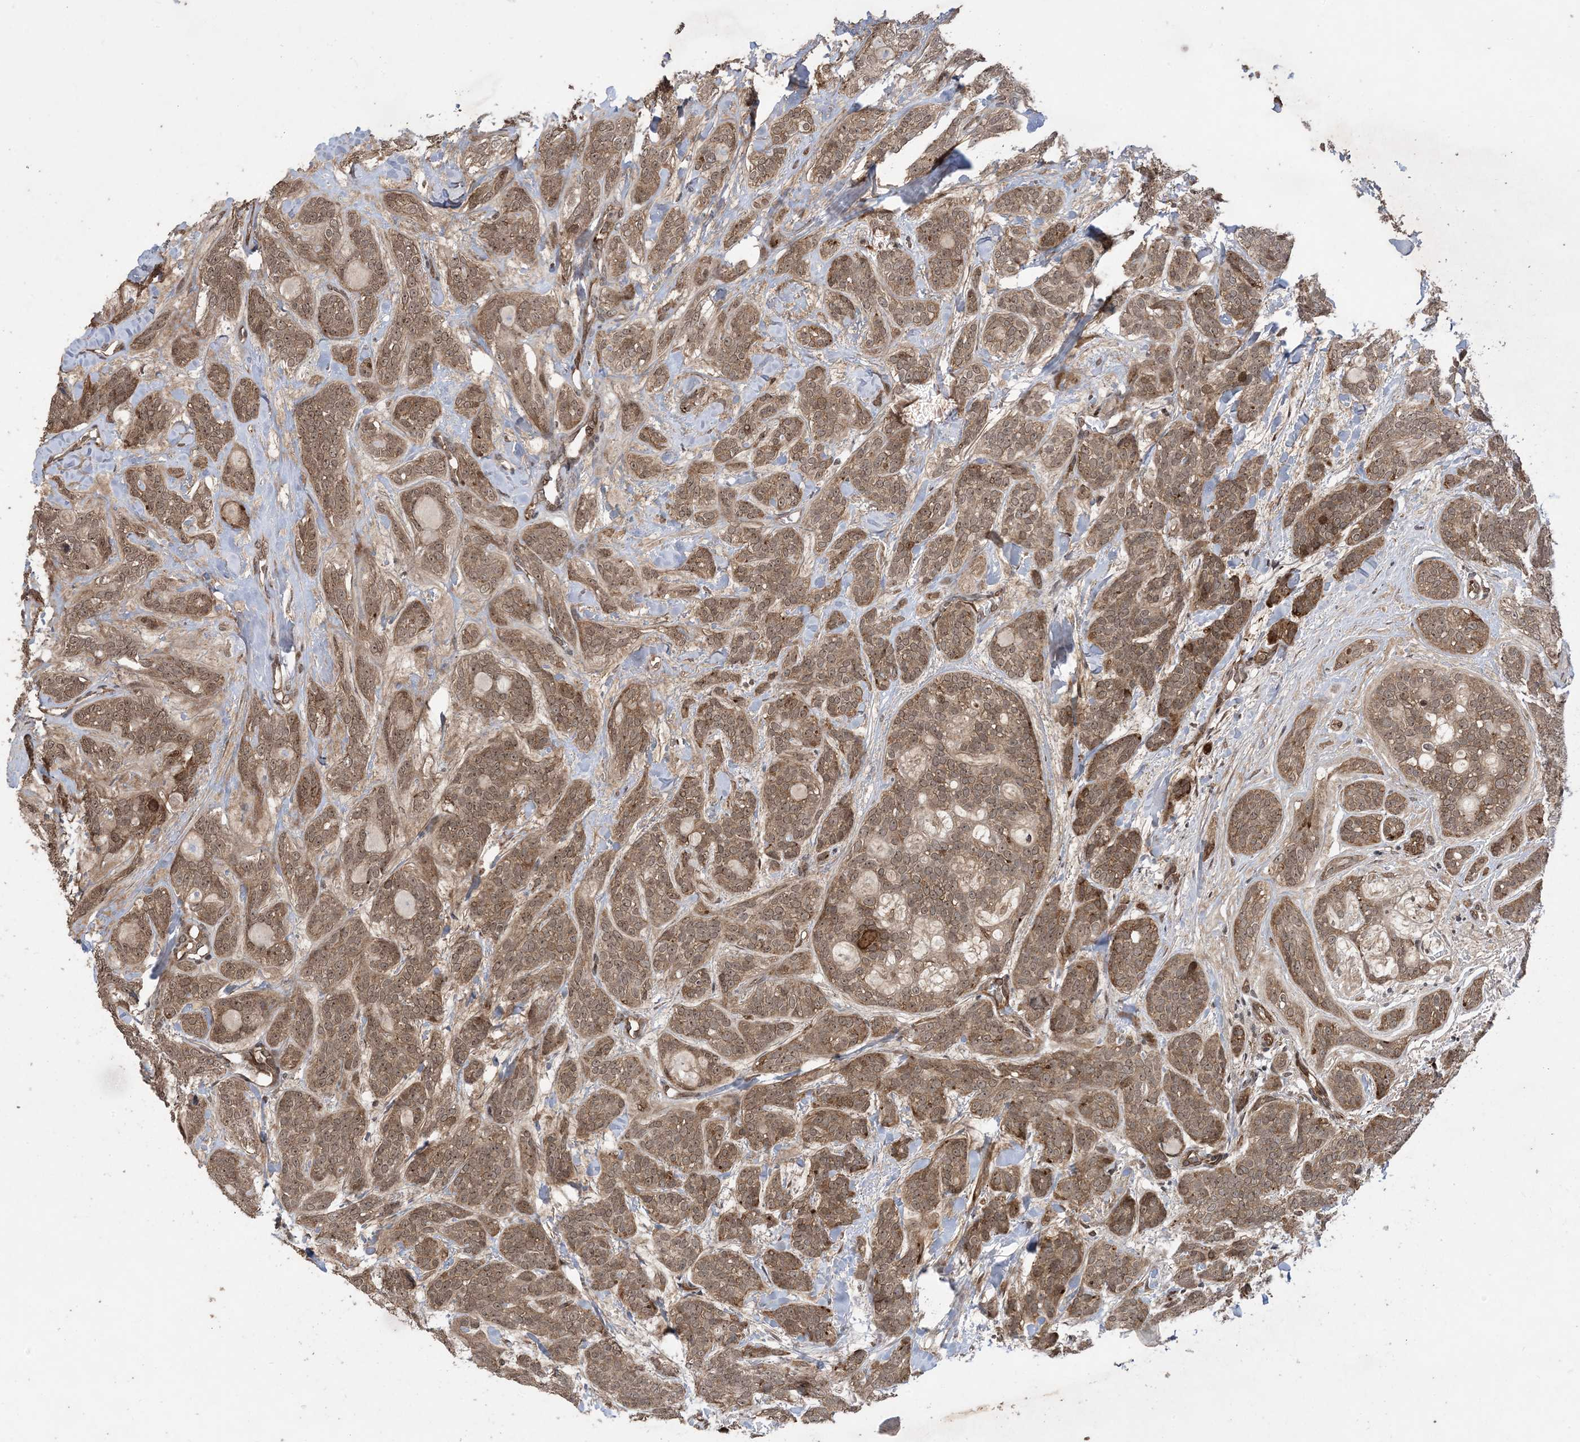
{"staining": {"intensity": "moderate", "quantity": ">75%", "location": "cytoplasmic/membranous,nuclear"}, "tissue": "head and neck cancer", "cell_type": "Tumor cells", "image_type": "cancer", "snomed": [{"axis": "morphology", "description": "Adenocarcinoma, NOS"}, {"axis": "topography", "description": "Head-Neck"}], "caption": "About >75% of tumor cells in human head and neck cancer exhibit moderate cytoplasmic/membranous and nuclear protein positivity as visualized by brown immunohistochemical staining.", "gene": "ZNF511", "patient": {"sex": "male", "age": 66}}